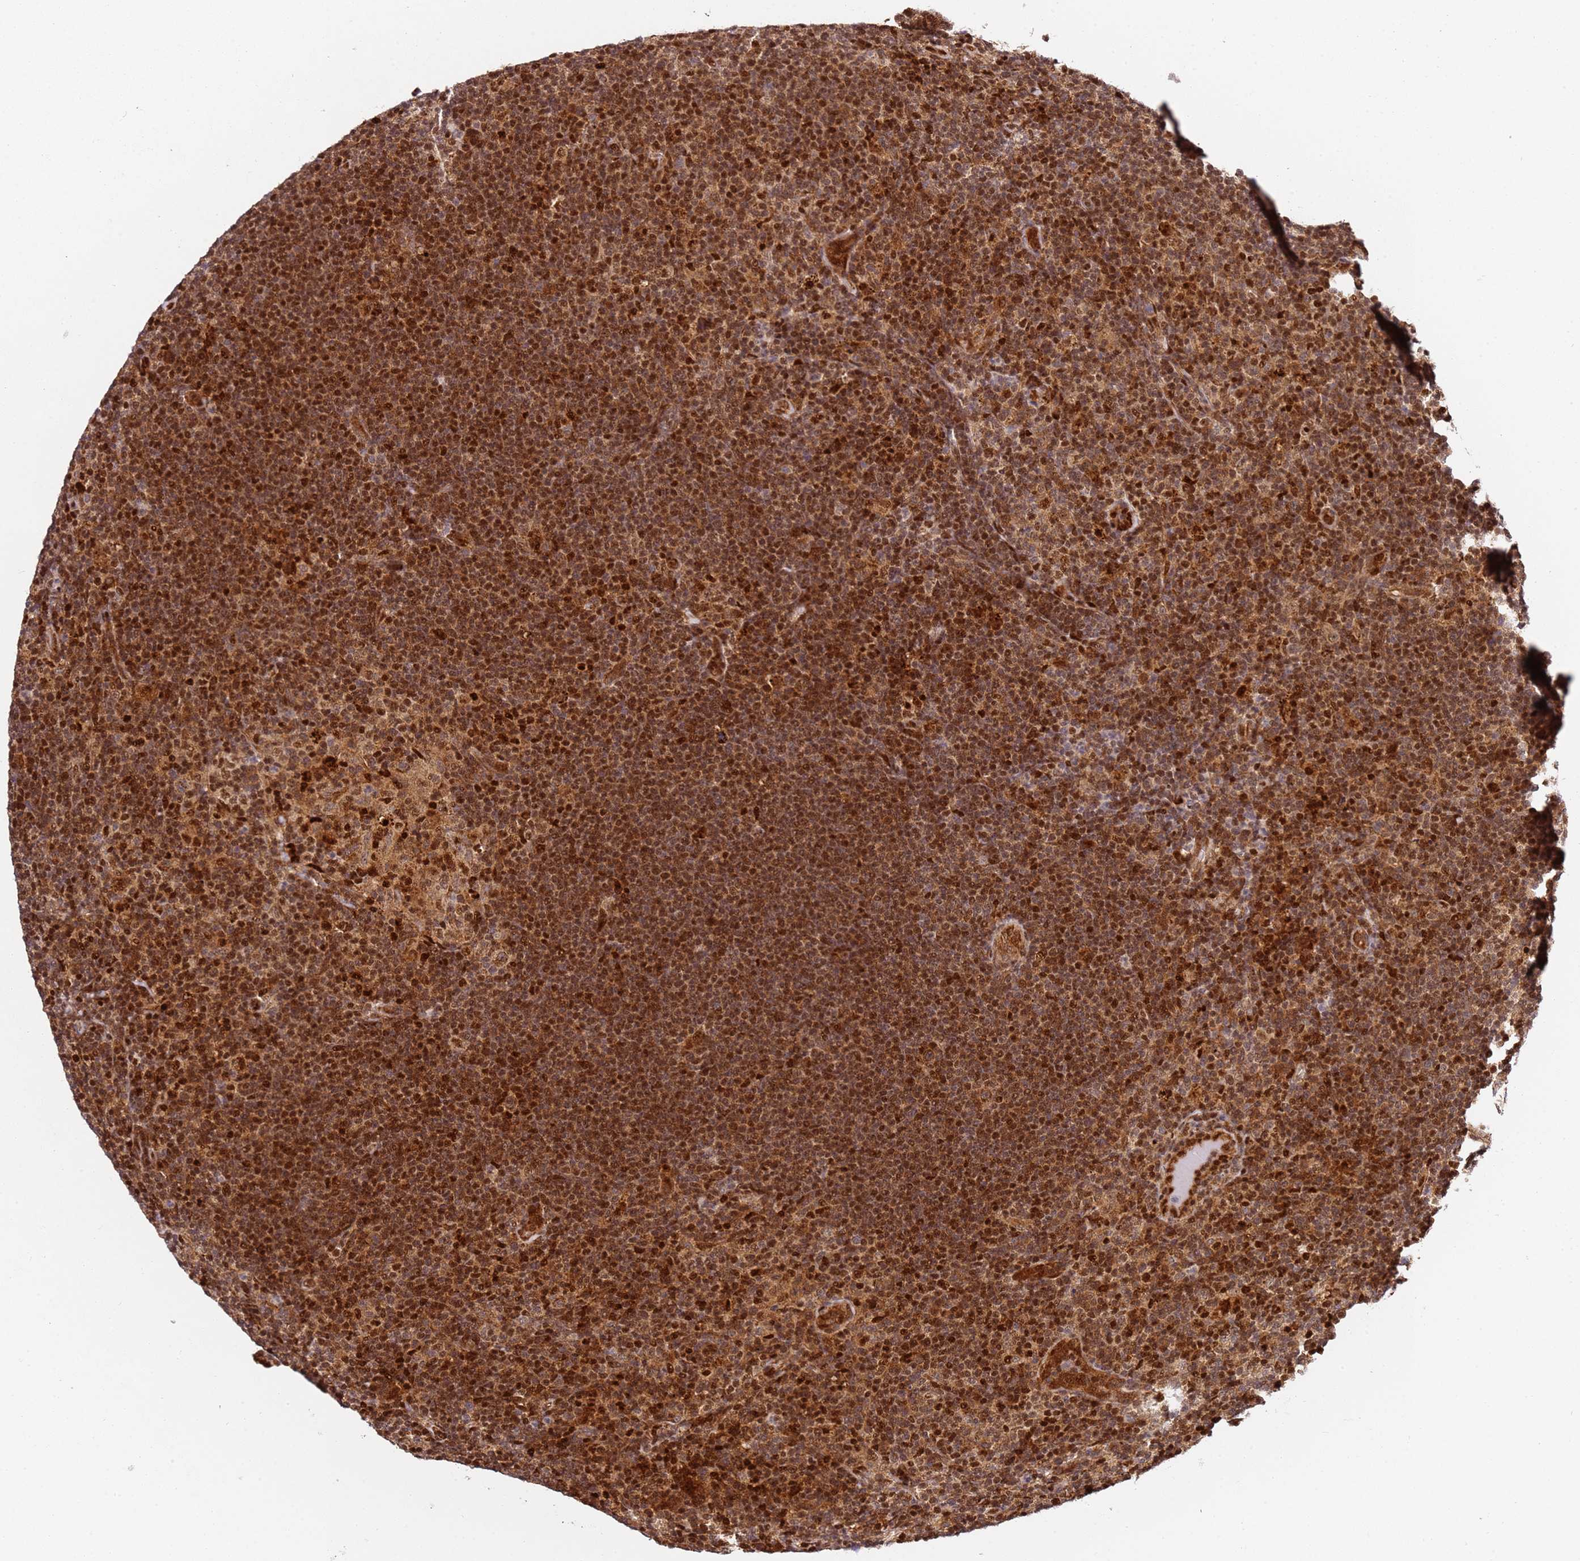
{"staining": {"intensity": "moderate", "quantity": ">75%", "location": "cytoplasmic/membranous,nuclear"}, "tissue": "lymphoma", "cell_type": "Tumor cells", "image_type": "cancer", "snomed": [{"axis": "morphology", "description": "Hodgkin's disease, NOS"}, {"axis": "topography", "description": "Lymph node"}], "caption": "Lymphoma stained with a brown dye displays moderate cytoplasmic/membranous and nuclear positive positivity in about >75% of tumor cells.", "gene": "SMOX", "patient": {"sex": "female", "age": 57}}